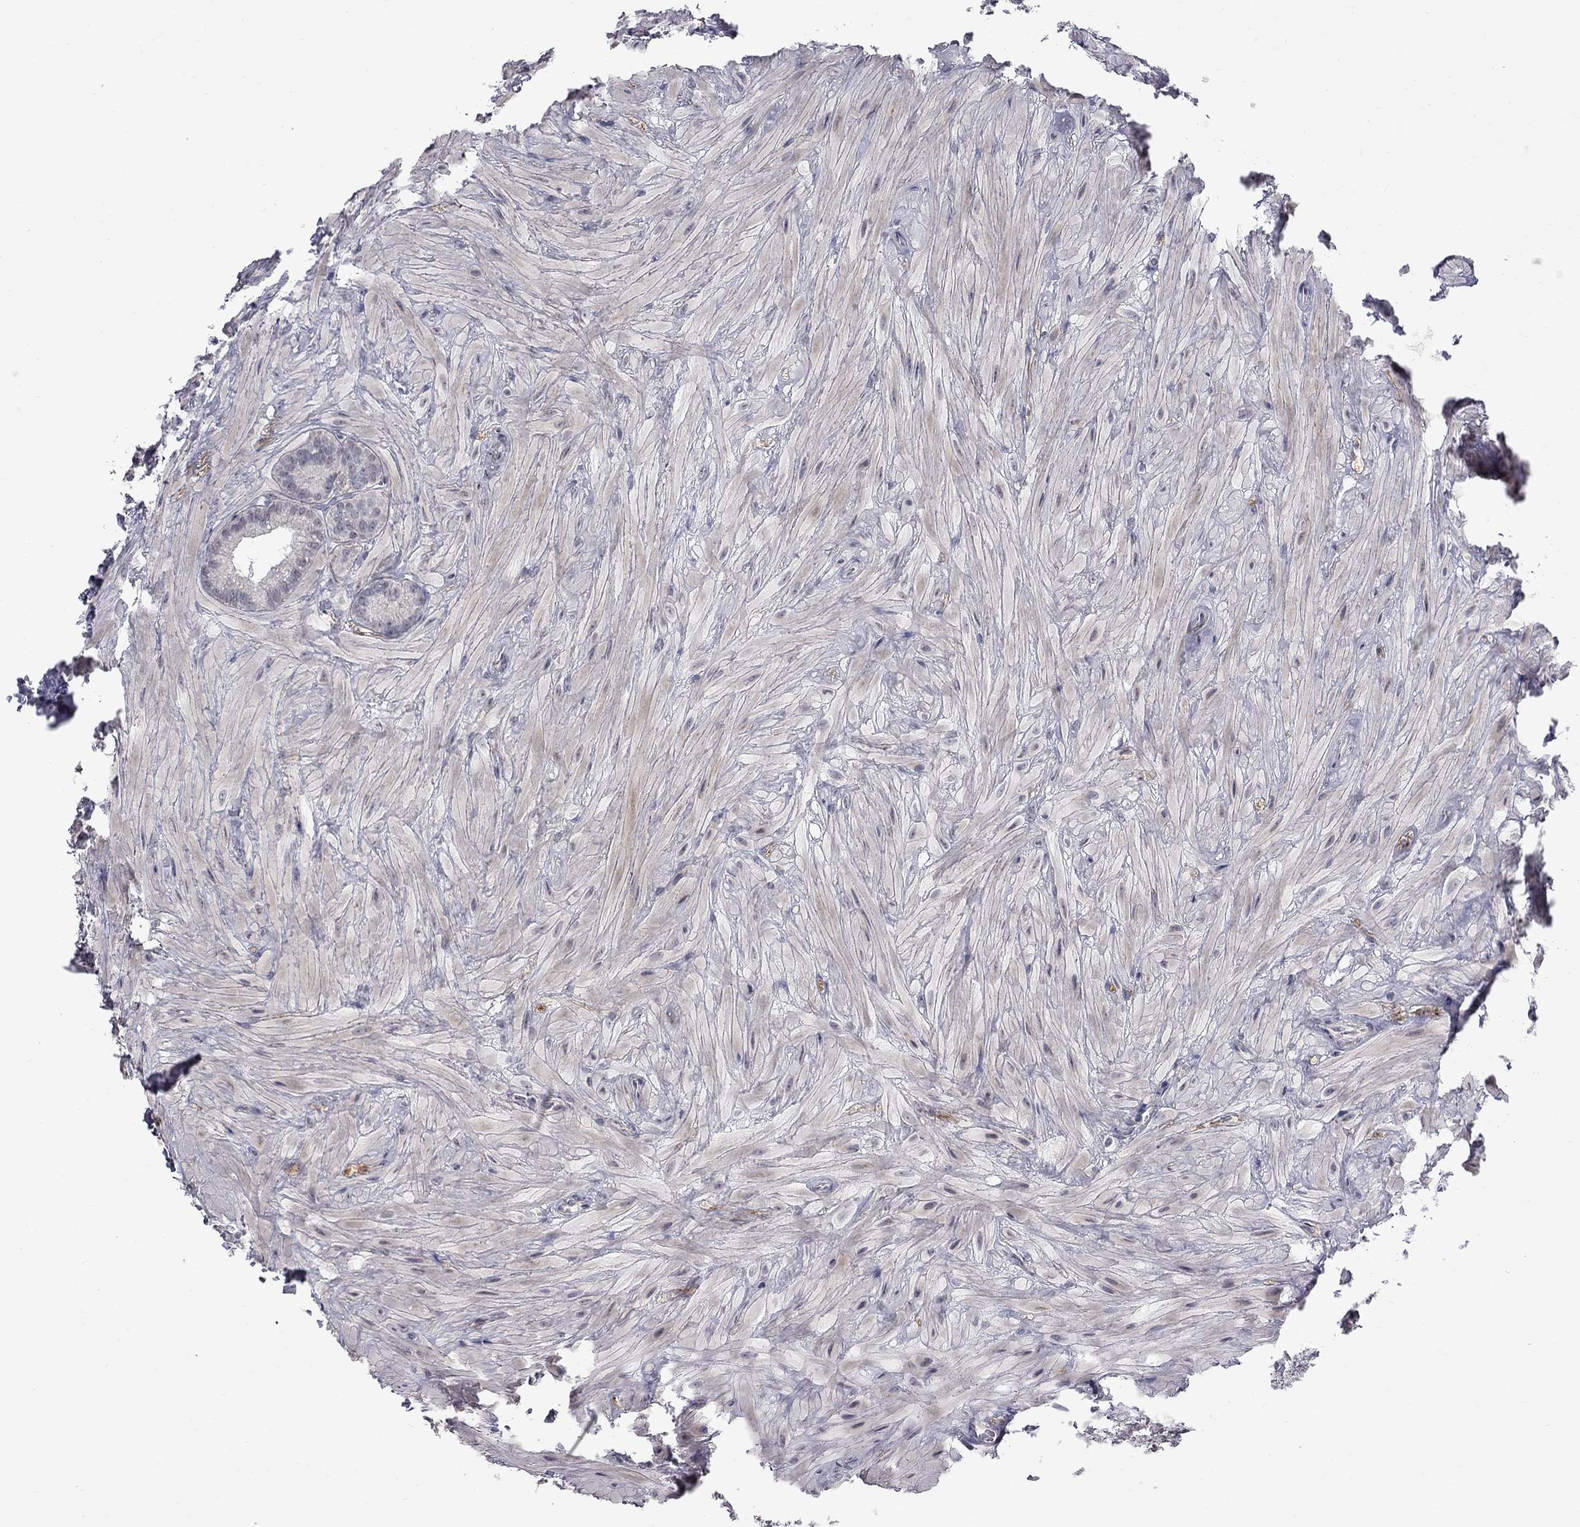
{"staining": {"intensity": "negative", "quantity": "none", "location": "none"}, "tissue": "seminal vesicle", "cell_type": "Glandular cells", "image_type": "normal", "snomed": [{"axis": "morphology", "description": "Normal tissue, NOS"}, {"axis": "topography", "description": "Seminal veicle"}], "caption": "Histopathology image shows no protein staining in glandular cells of normal seminal vesicle.", "gene": "GSG1L", "patient": {"sex": "male", "age": 37}}